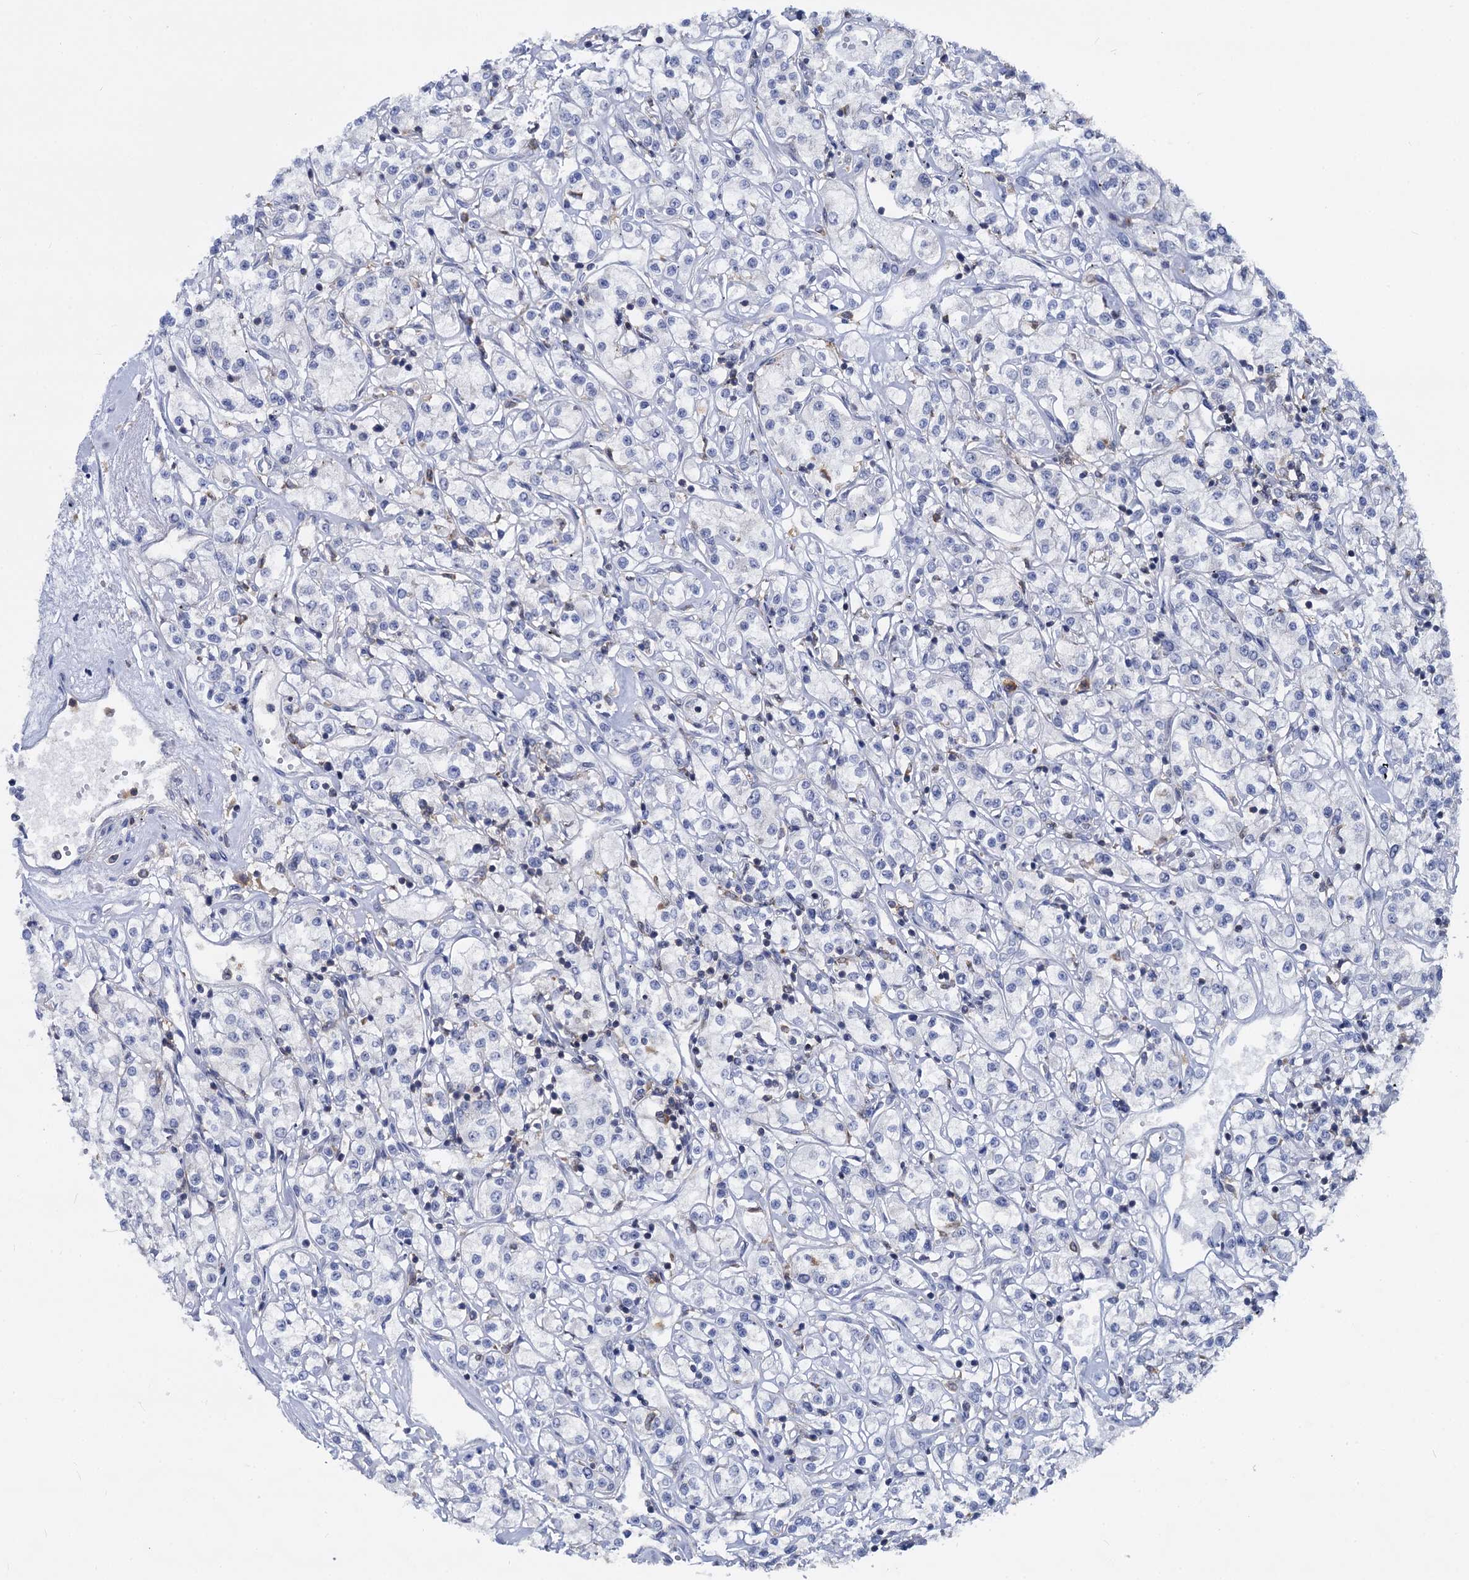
{"staining": {"intensity": "negative", "quantity": "none", "location": "none"}, "tissue": "renal cancer", "cell_type": "Tumor cells", "image_type": "cancer", "snomed": [{"axis": "morphology", "description": "Adenocarcinoma, NOS"}, {"axis": "topography", "description": "Kidney"}], "caption": "An IHC histopathology image of adenocarcinoma (renal) is shown. There is no staining in tumor cells of adenocarcinoma (renal).", "gene": "RHOG", "patient": {"sex": "female", "age": 59}}